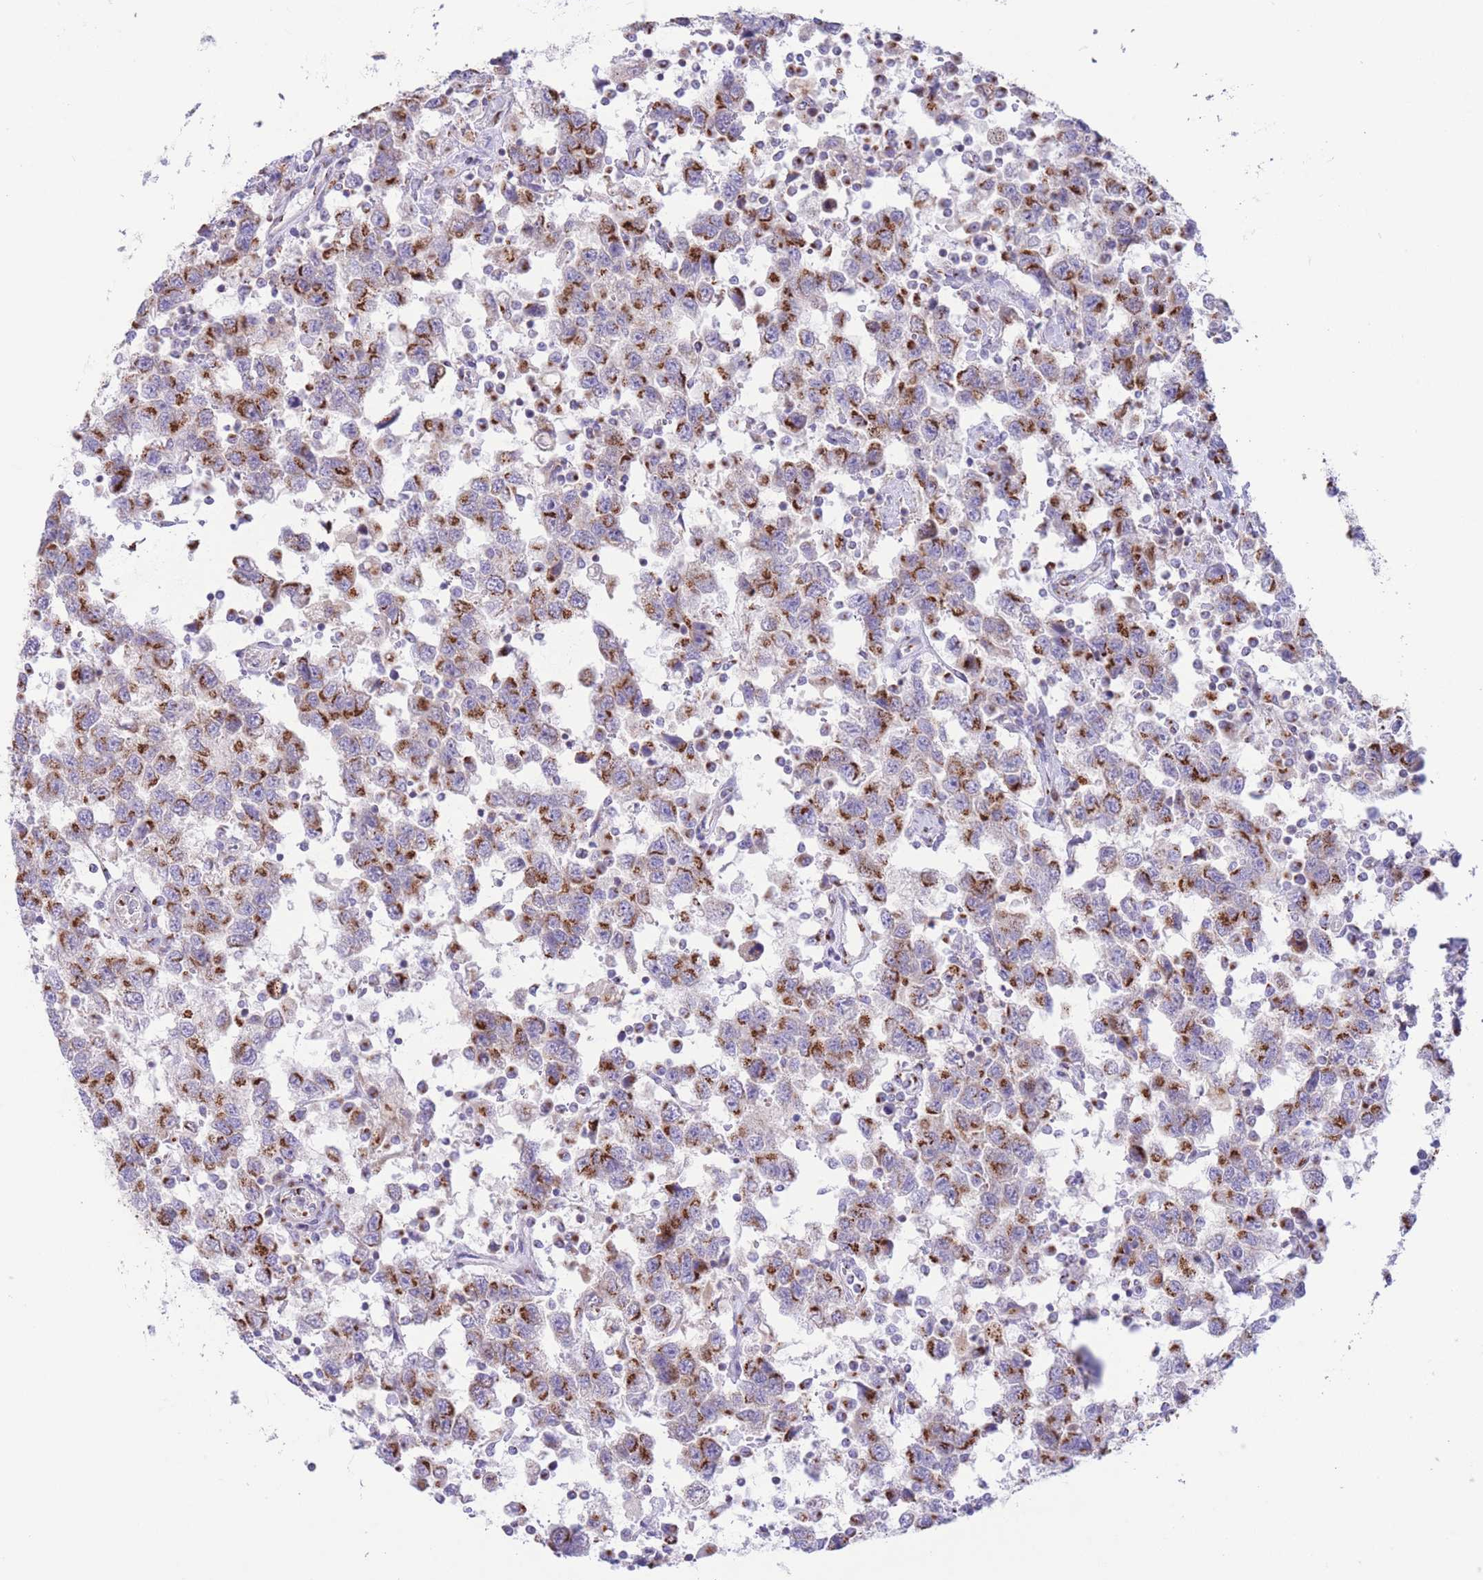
{"staining": {"intensity": "strong", "quantity": ">75%", "location": "cytoplasmic/membranous"}, "tissue": "testis cancer", "cell_type": "Tumor cells", "image_type": "cancer", "snomed": [{"axis": "morphology", "description": "Seminoma, NOS"}, {"axis": "topography", "description": "Testis"}], "caption": "A high-resolution micrograph shows immunohistochemistry staining of testis cancer, which demonstrates strong cytoplasmic/membranous expression in approximately >75% of tumor cells.", "gene": "MPND", "patient": {"sex": "male", "age": 41}}